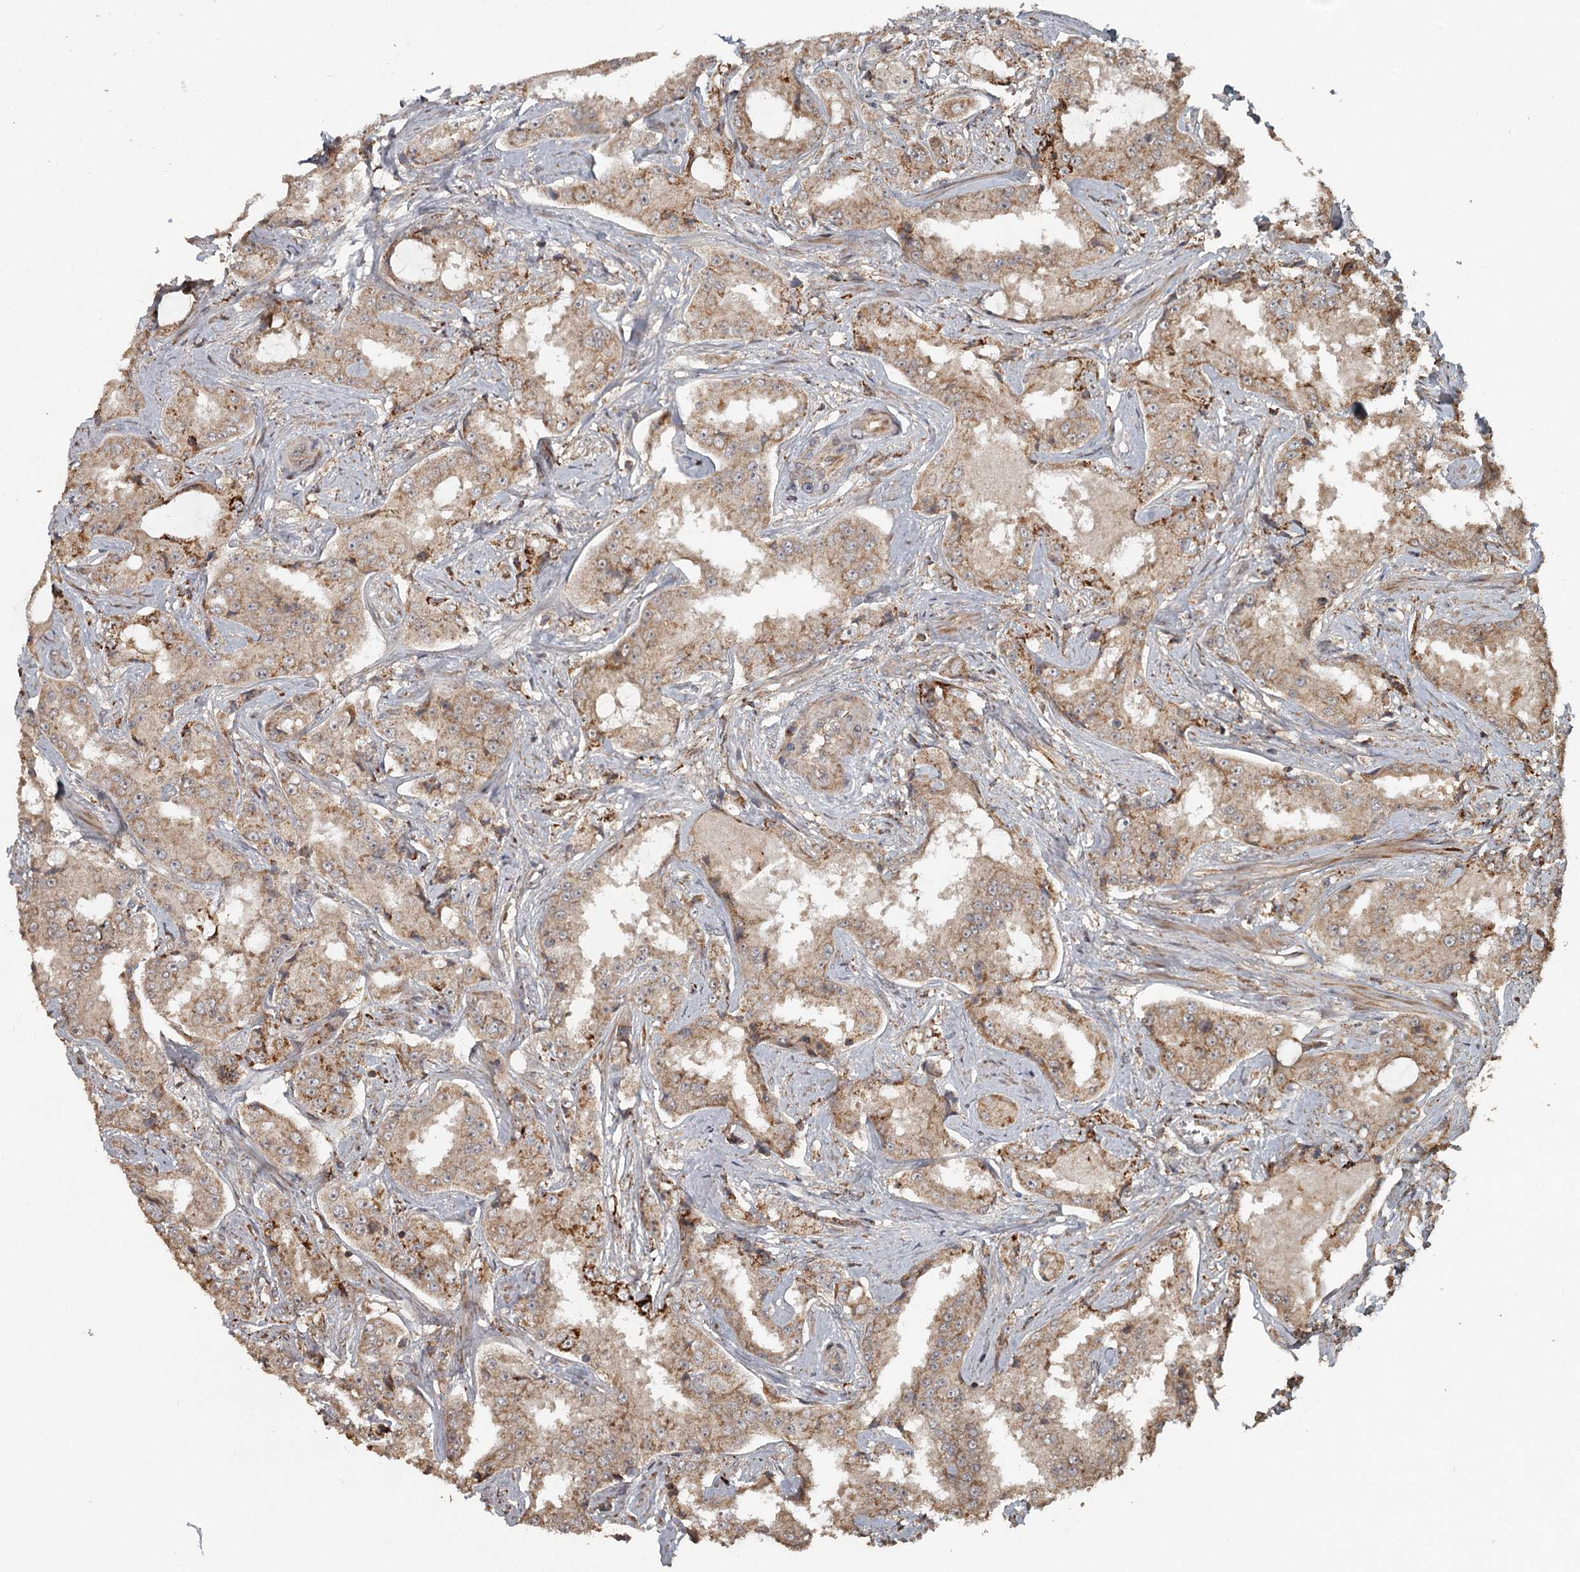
{"staining": {"intensity": "moderate", "quantity": ">75%", "location": "cytoplasmic/membranous"}, "tissue": "prostate cancer", "cell_type": "Tumor cells", "image_type": "cancer", "snomed": [{"axis": "morphology", "description": "Adenocarcinoma, High grade"}, {"axis": "topography", "description": "Prostate"}], "caption": "Brown immunohistochemical staining in human prostate cancer shows moderate cytoplasmic/membranous expression in about >75% of tumor cells.", "gene": "FAXC", "patient": {"sex": "male", "age": 73}}